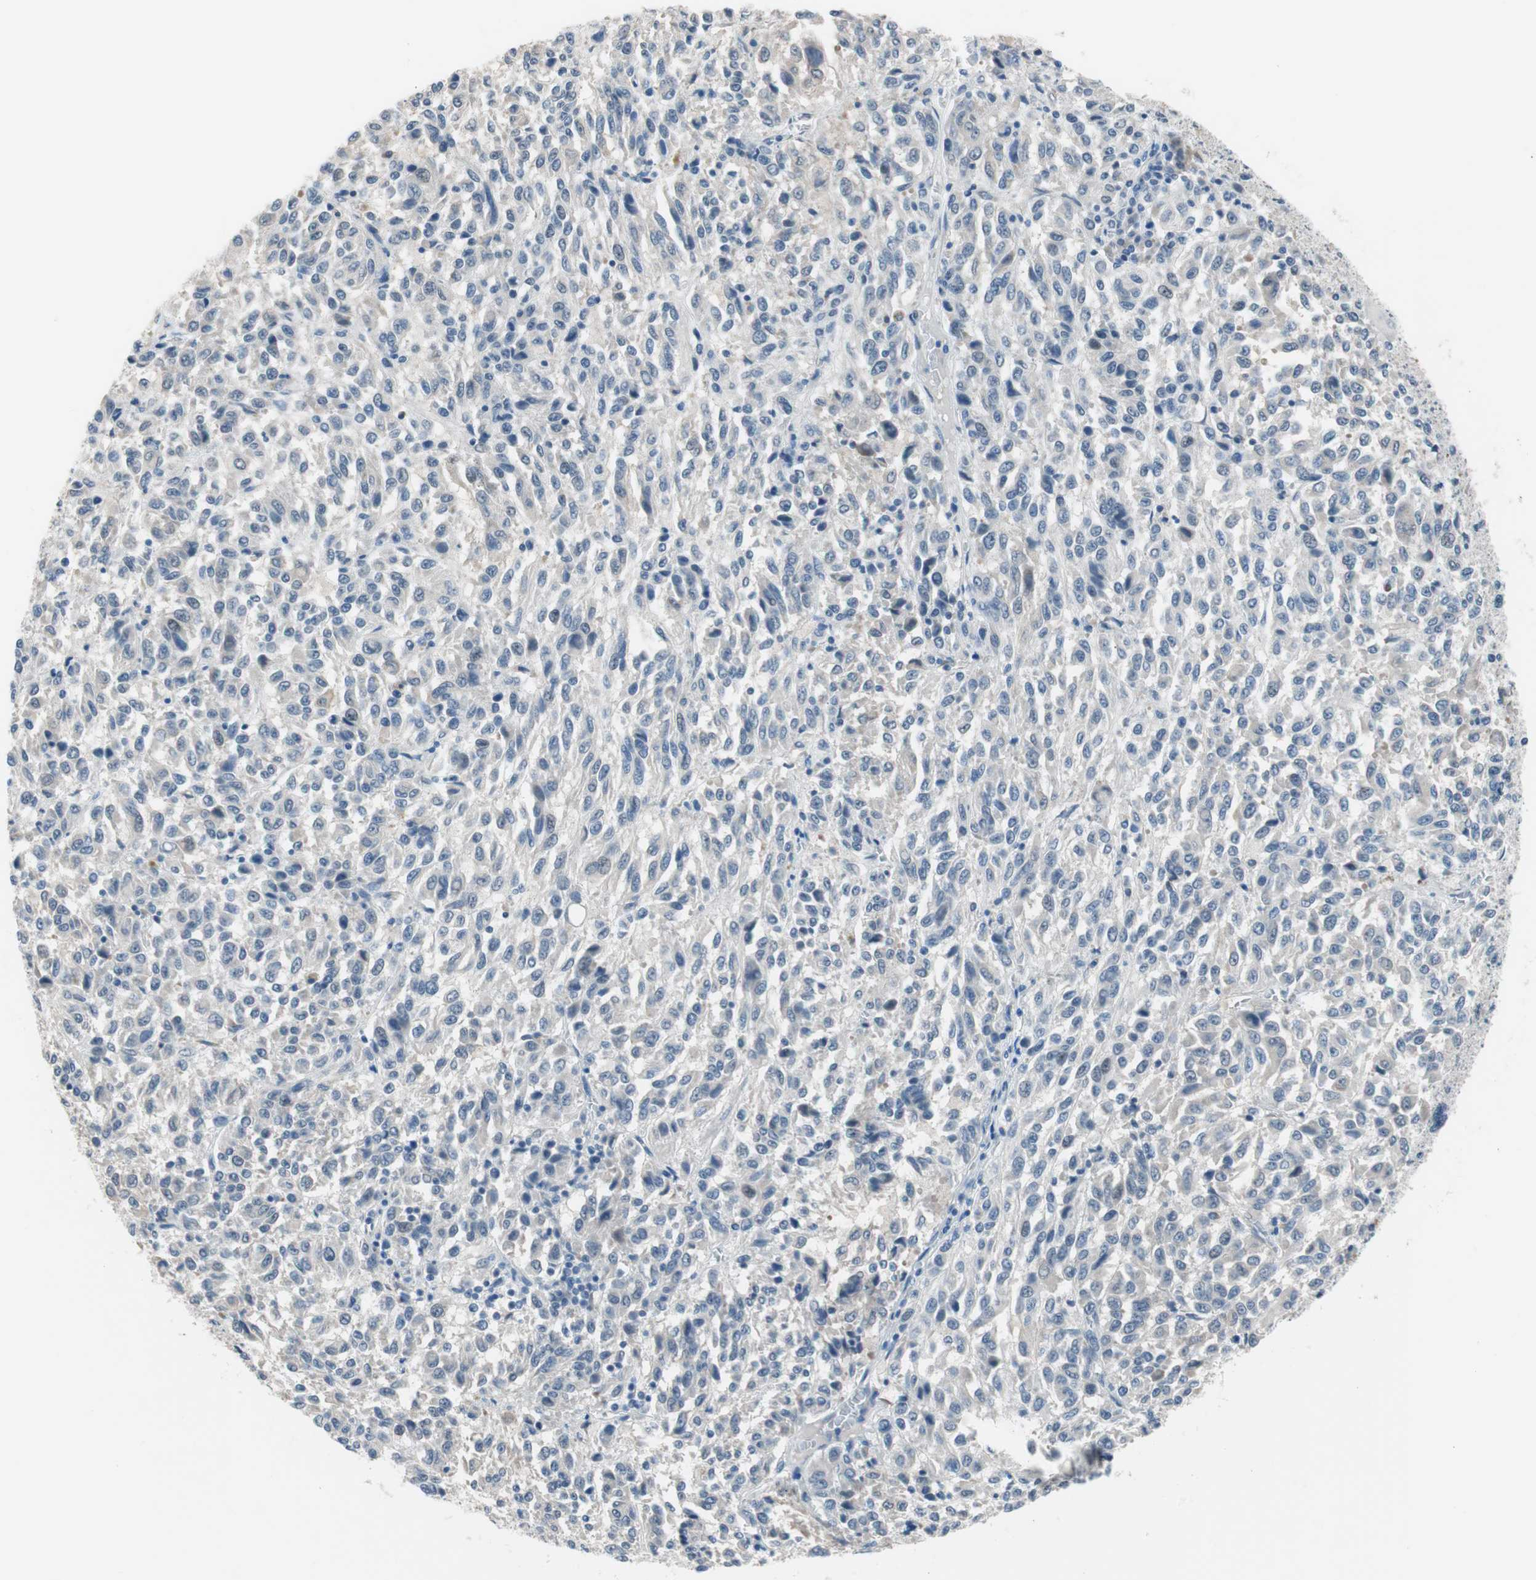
{"staining": {"intensity": "negative", "quantity": "none", "location": "none"}, "tissue": "melanoma", "cell_type": "Tumor cells", "image_type": "cancer", "snomed": [{"axis": "morphology", "description": "Malignant melanoma, Metastatic site"}, {"axis": "topography", "description": "Lung"}], "caption": "An image of human melanoma is negative for staining in tumor cells.", "gene": "GRHL1", "patient": {"sex": "male", "age": 64}}